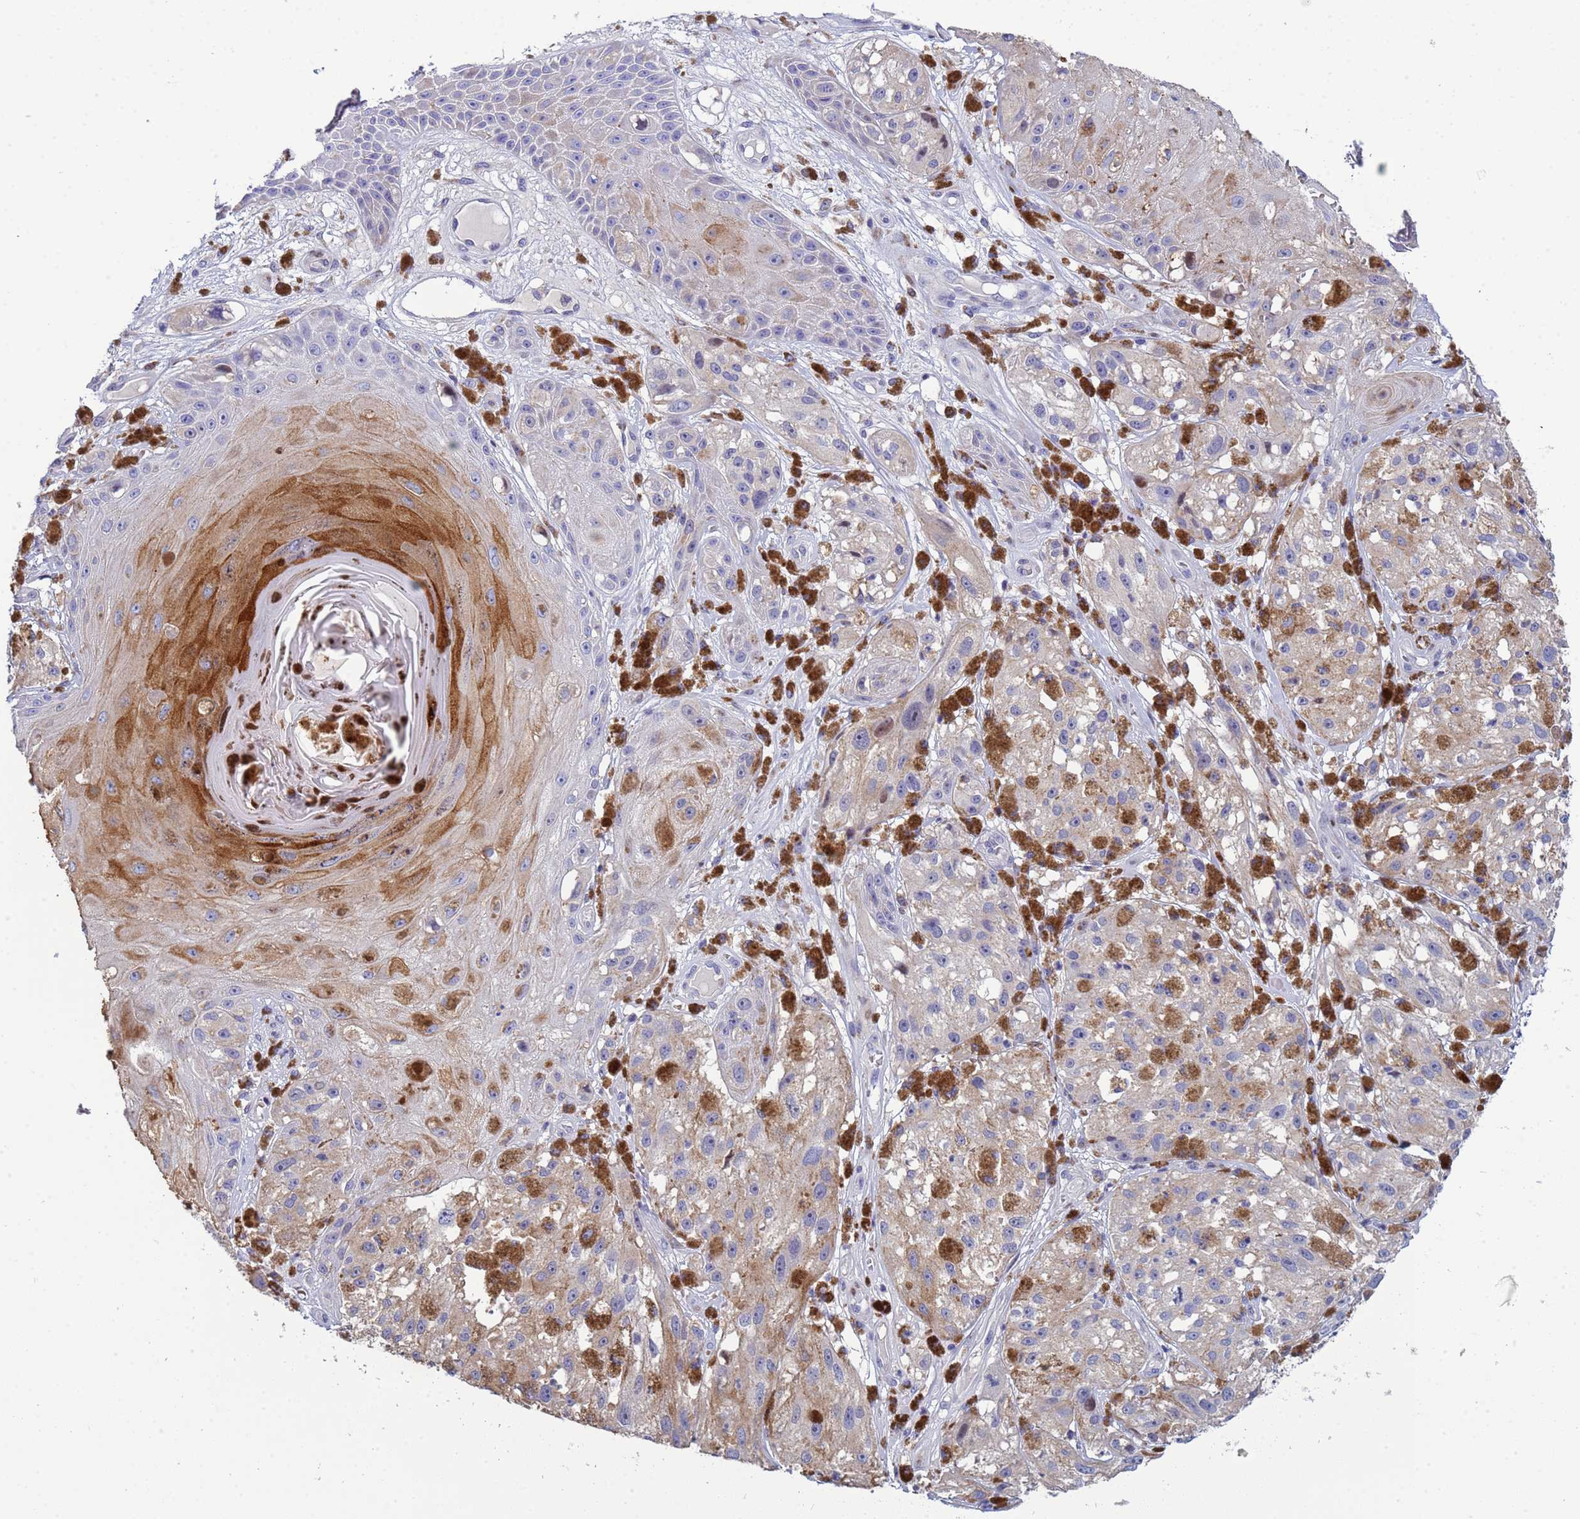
{"staining": {"intensity": "weak", "quantity": "<25%", "location": "cytoplasmic/membranous"}, "tissue": "melanoma", "cell_type": "Tumor cells", "image_type": "cancer", "snomed": [{"axis": "morphology", "description": "Malignant melanoma, NOS"}, {"axis": "topography", "description": "Skin"}], "caption": "There is no significant positivity in tumor cells of malignant melanoma.", "gene": "PPP6R1", "patient": {"sex": "male", "age": 88}}